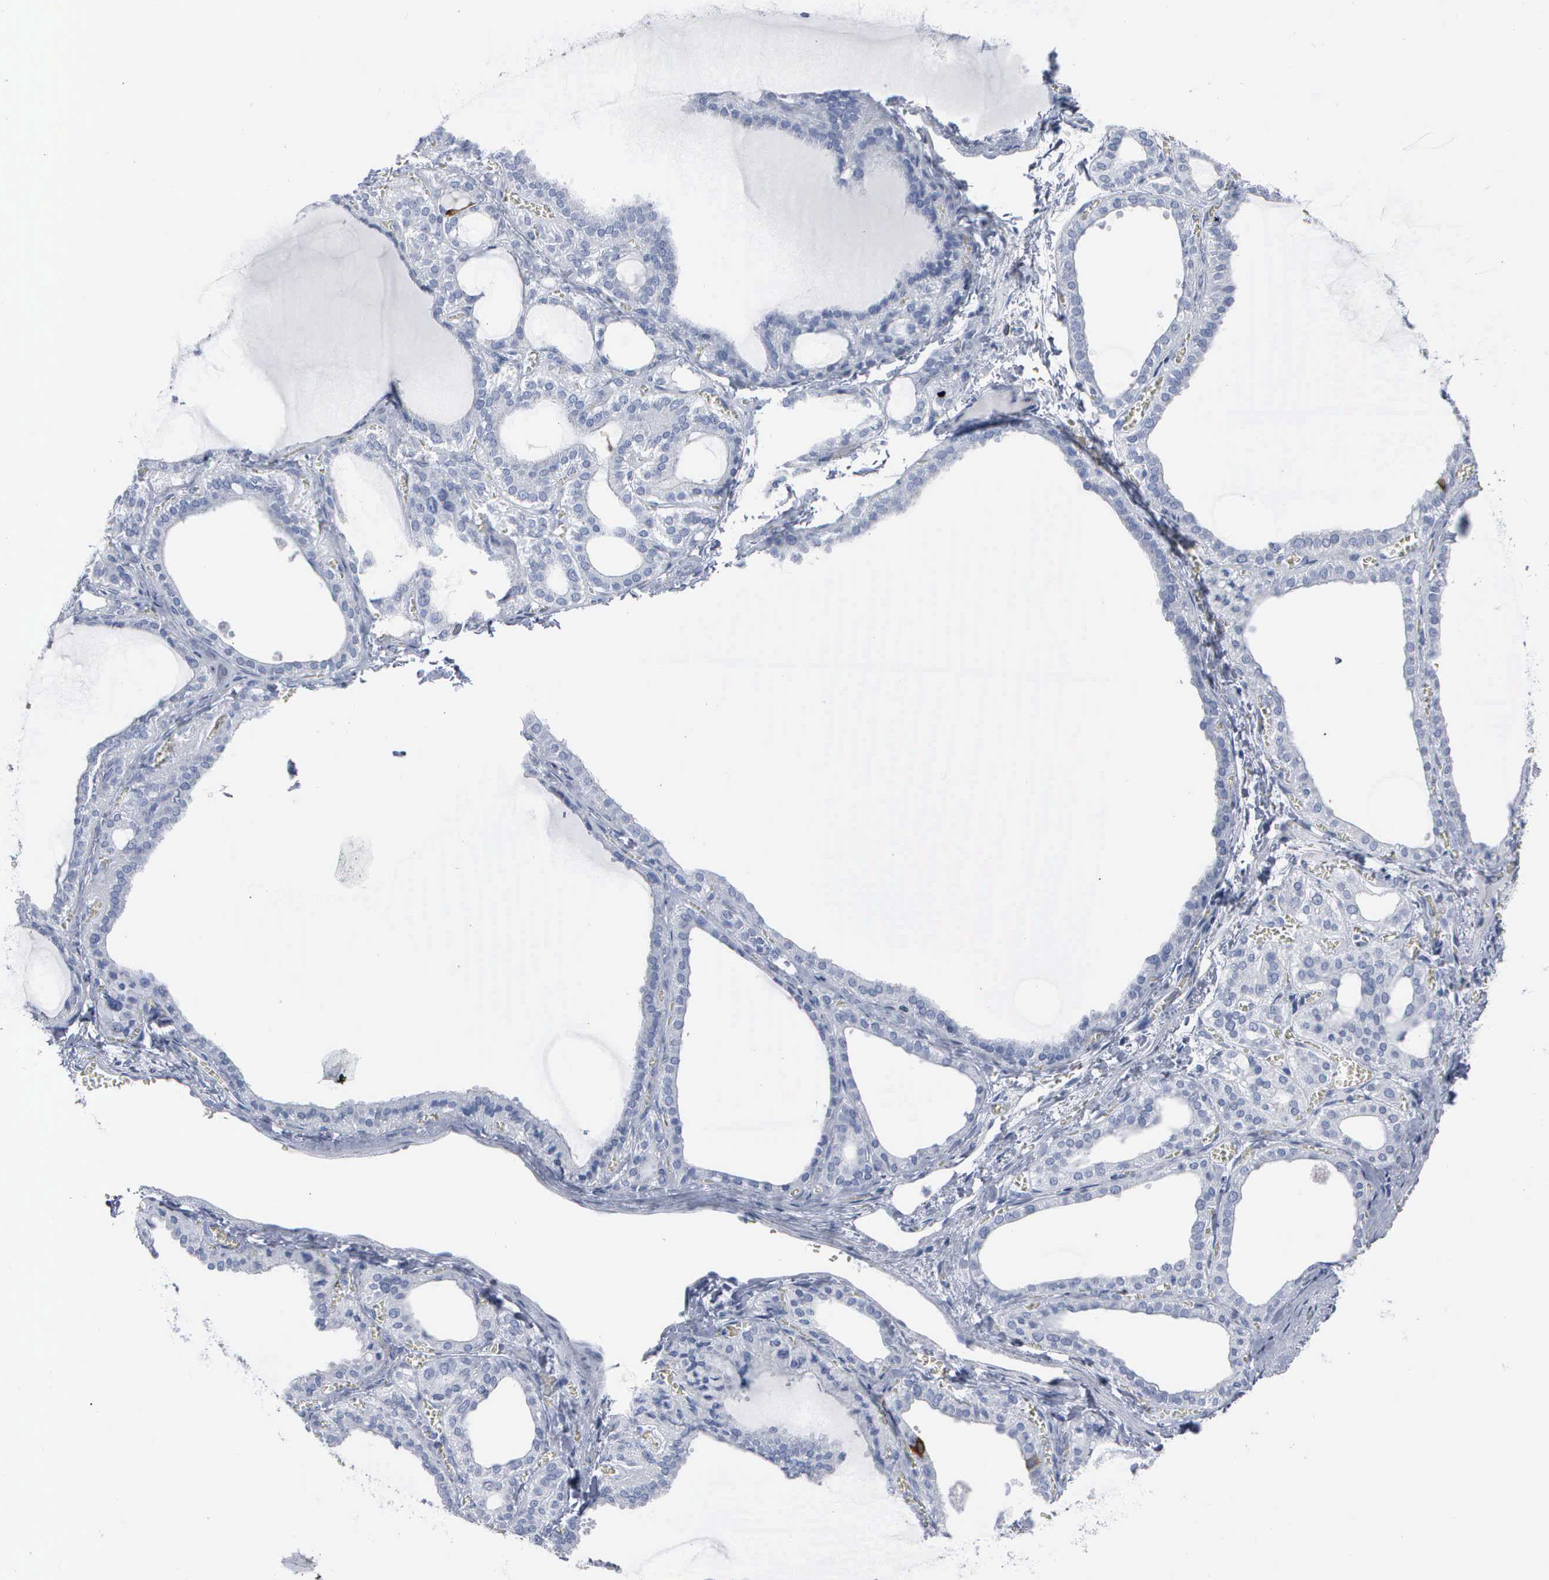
{"staining": {"intensity": "negative", "quantity": "none", "location": "none"}, "tissue": "thyroid gland", "cell_type": "Glandular cells", "image_type": "normal", "snomed": [{"axis": "morphology", "description": "Normal tissue, NOS"}, {"axis": "topography", "description": "Thyroid gland"}], "caption": "A micrograph of thyroid gland stained for a protein reveals no brown staining in glandular cells. Nuclei are stained in blue.", "gene": "CCNB1", "patient": {"sex": "female", "age": 55}}